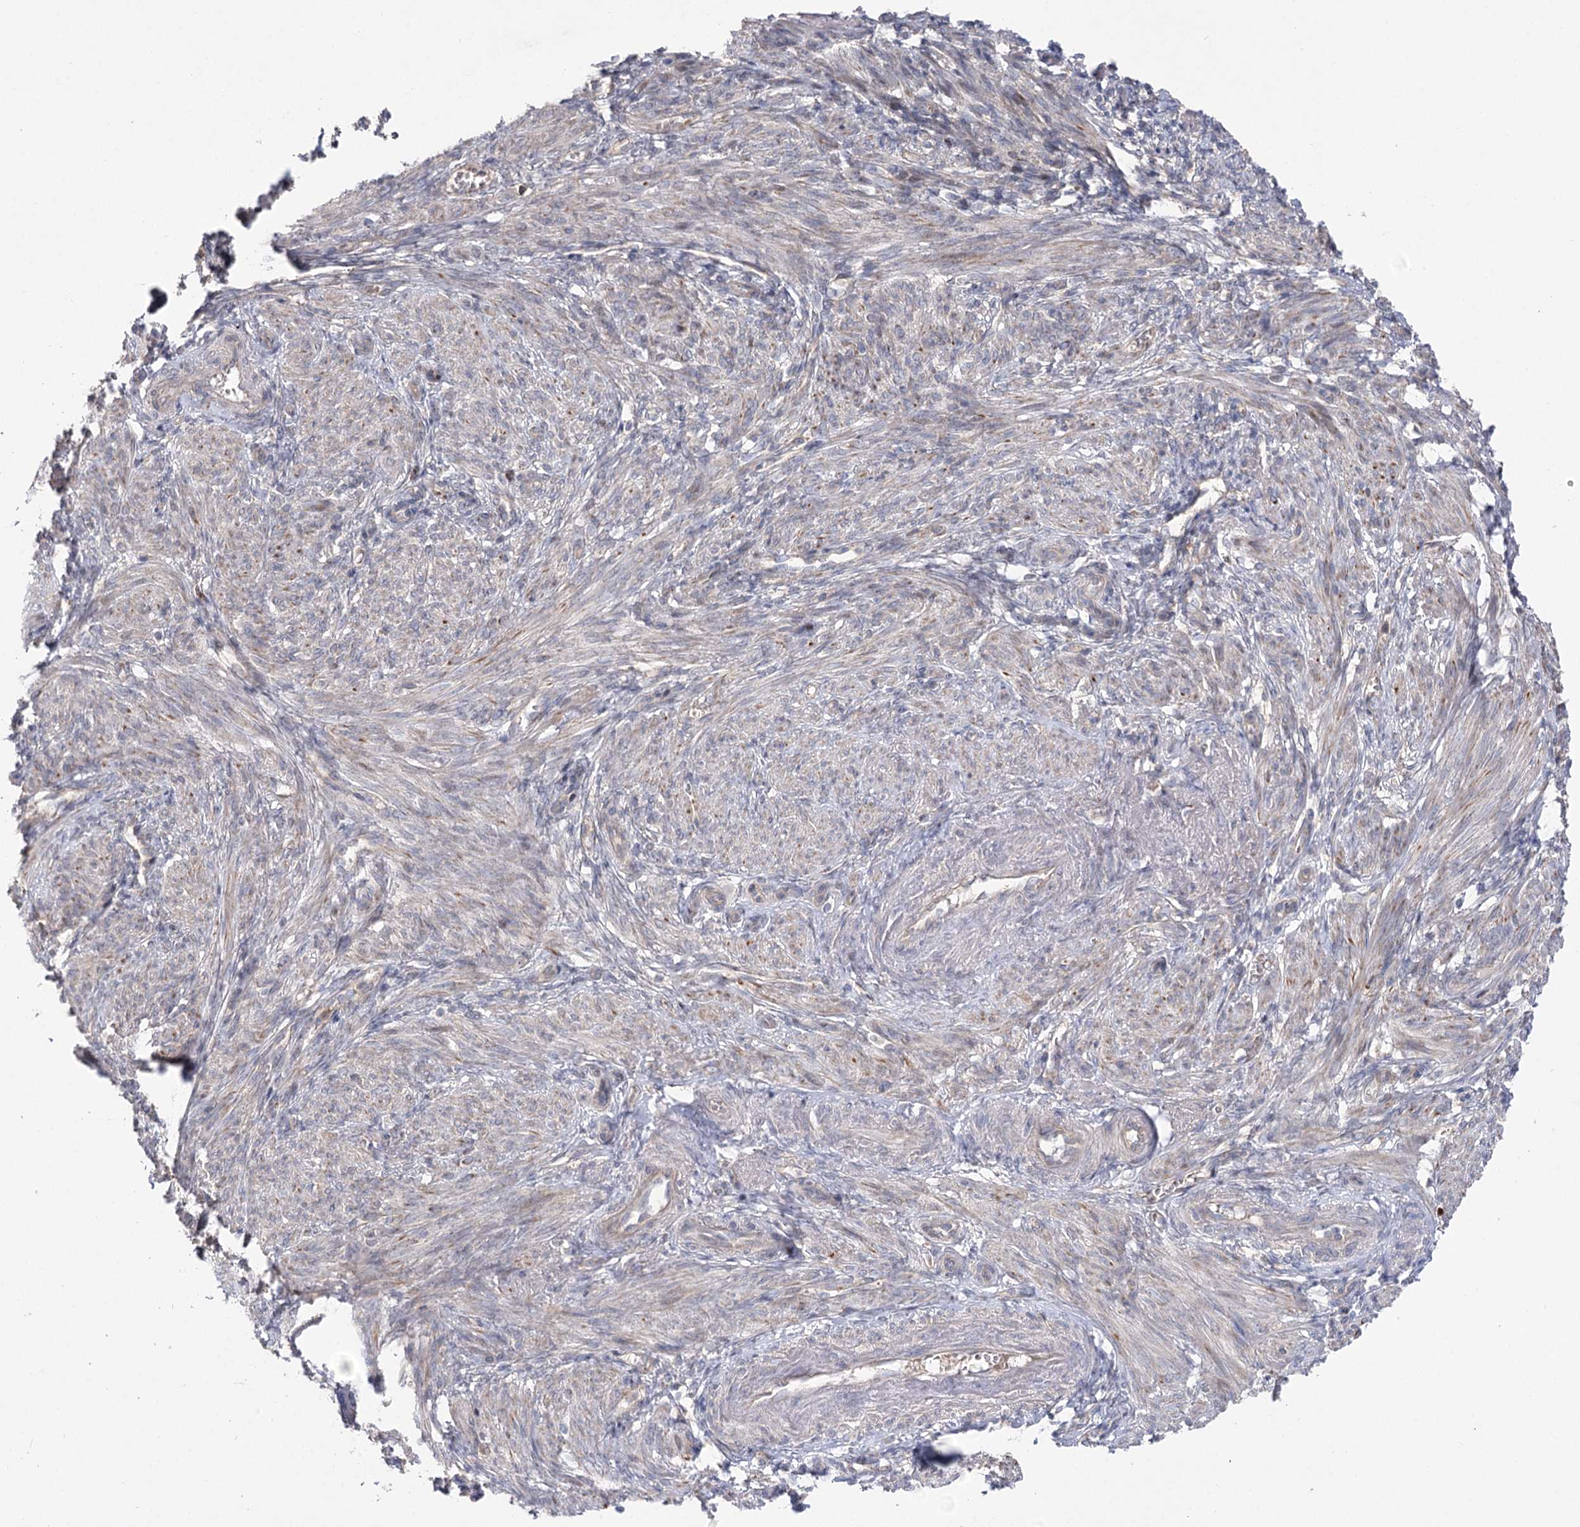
{"staining": {"intensity": "moderate", "quantity": "<25%", "location": "cytoplasmic/membranous"}, "tissue": "smooth muscle", "cell_type": "Smooth muscle cells", "image_type": "normal", "snomed": [{"axis": "morphology", "description": "Normal tissue, NOS"}, {"axis": "topography", "description": "Smooth muscle"}], "caption": "Smooth muscle cells exhibit moderate cytoplasmic/membranous positivity in approximately <25% of cells in unremarkable smooth muscle.", "gene": "AURKC", "patient": {"sex": "female", "age": 39}}